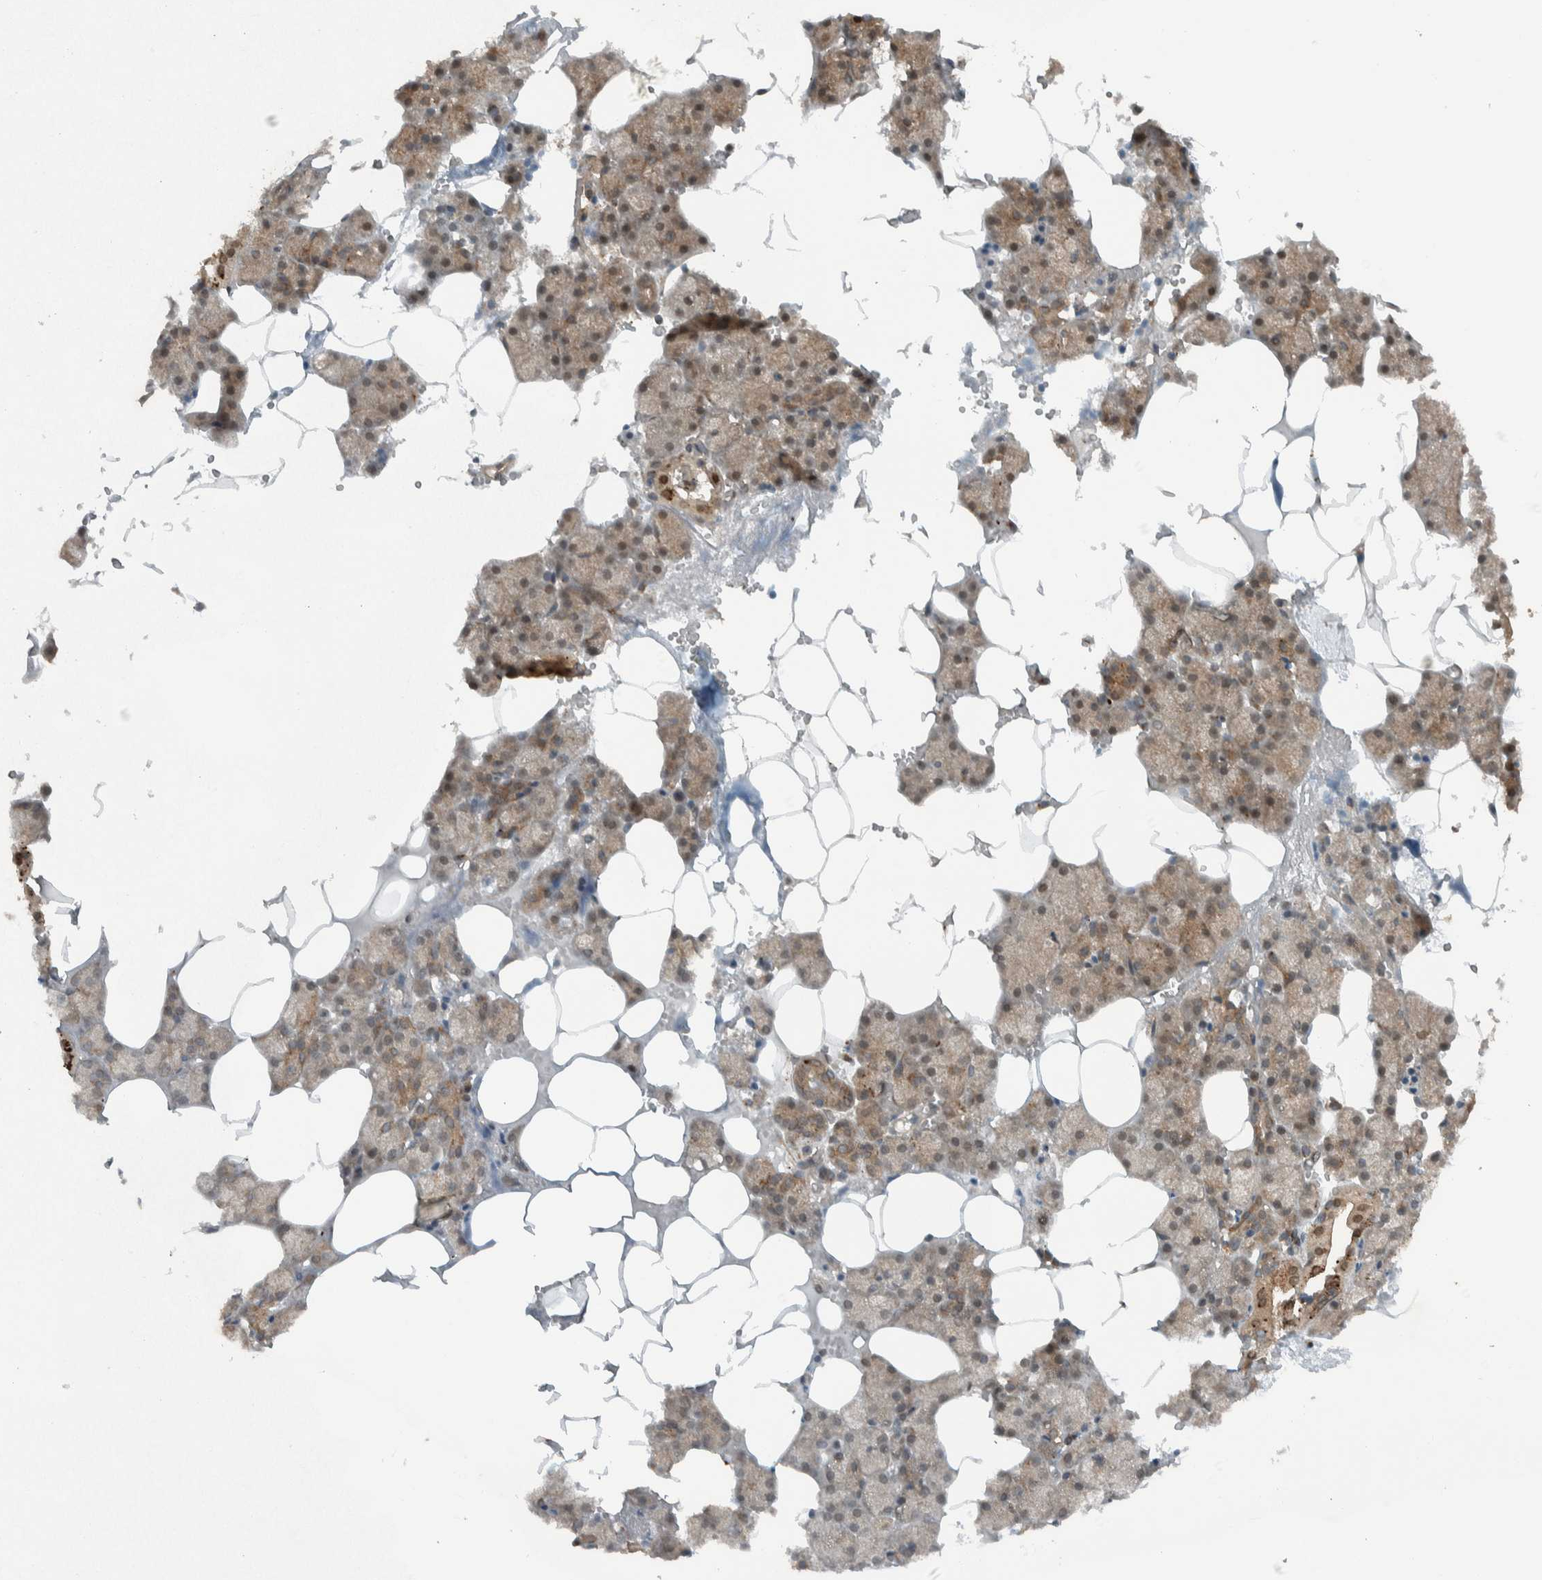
{"staining": {"intensity": "moderate", "quantity": ">75%", "location": "cytoplasmic/membranous"}, "tissue": "salivary gland", "cell_type": "Glandular cells", "image_type": "normal", "snomed": [{"axis": "morphology", "description": "Normal tissue, NOS"}, {"axis": "topography", "description": "Salivary gland"}], "caption": "Immunohistochemical staining of unremarkable salivary gland shows moderate cytoplasmic/membranous protein positivity in approximately >75% of glandular cells. (brown staining indicates protein expression, while blue staining denotes nuclei).", "gene": "GIGYF1", "patient": {"sex": "male", "age": 62}}